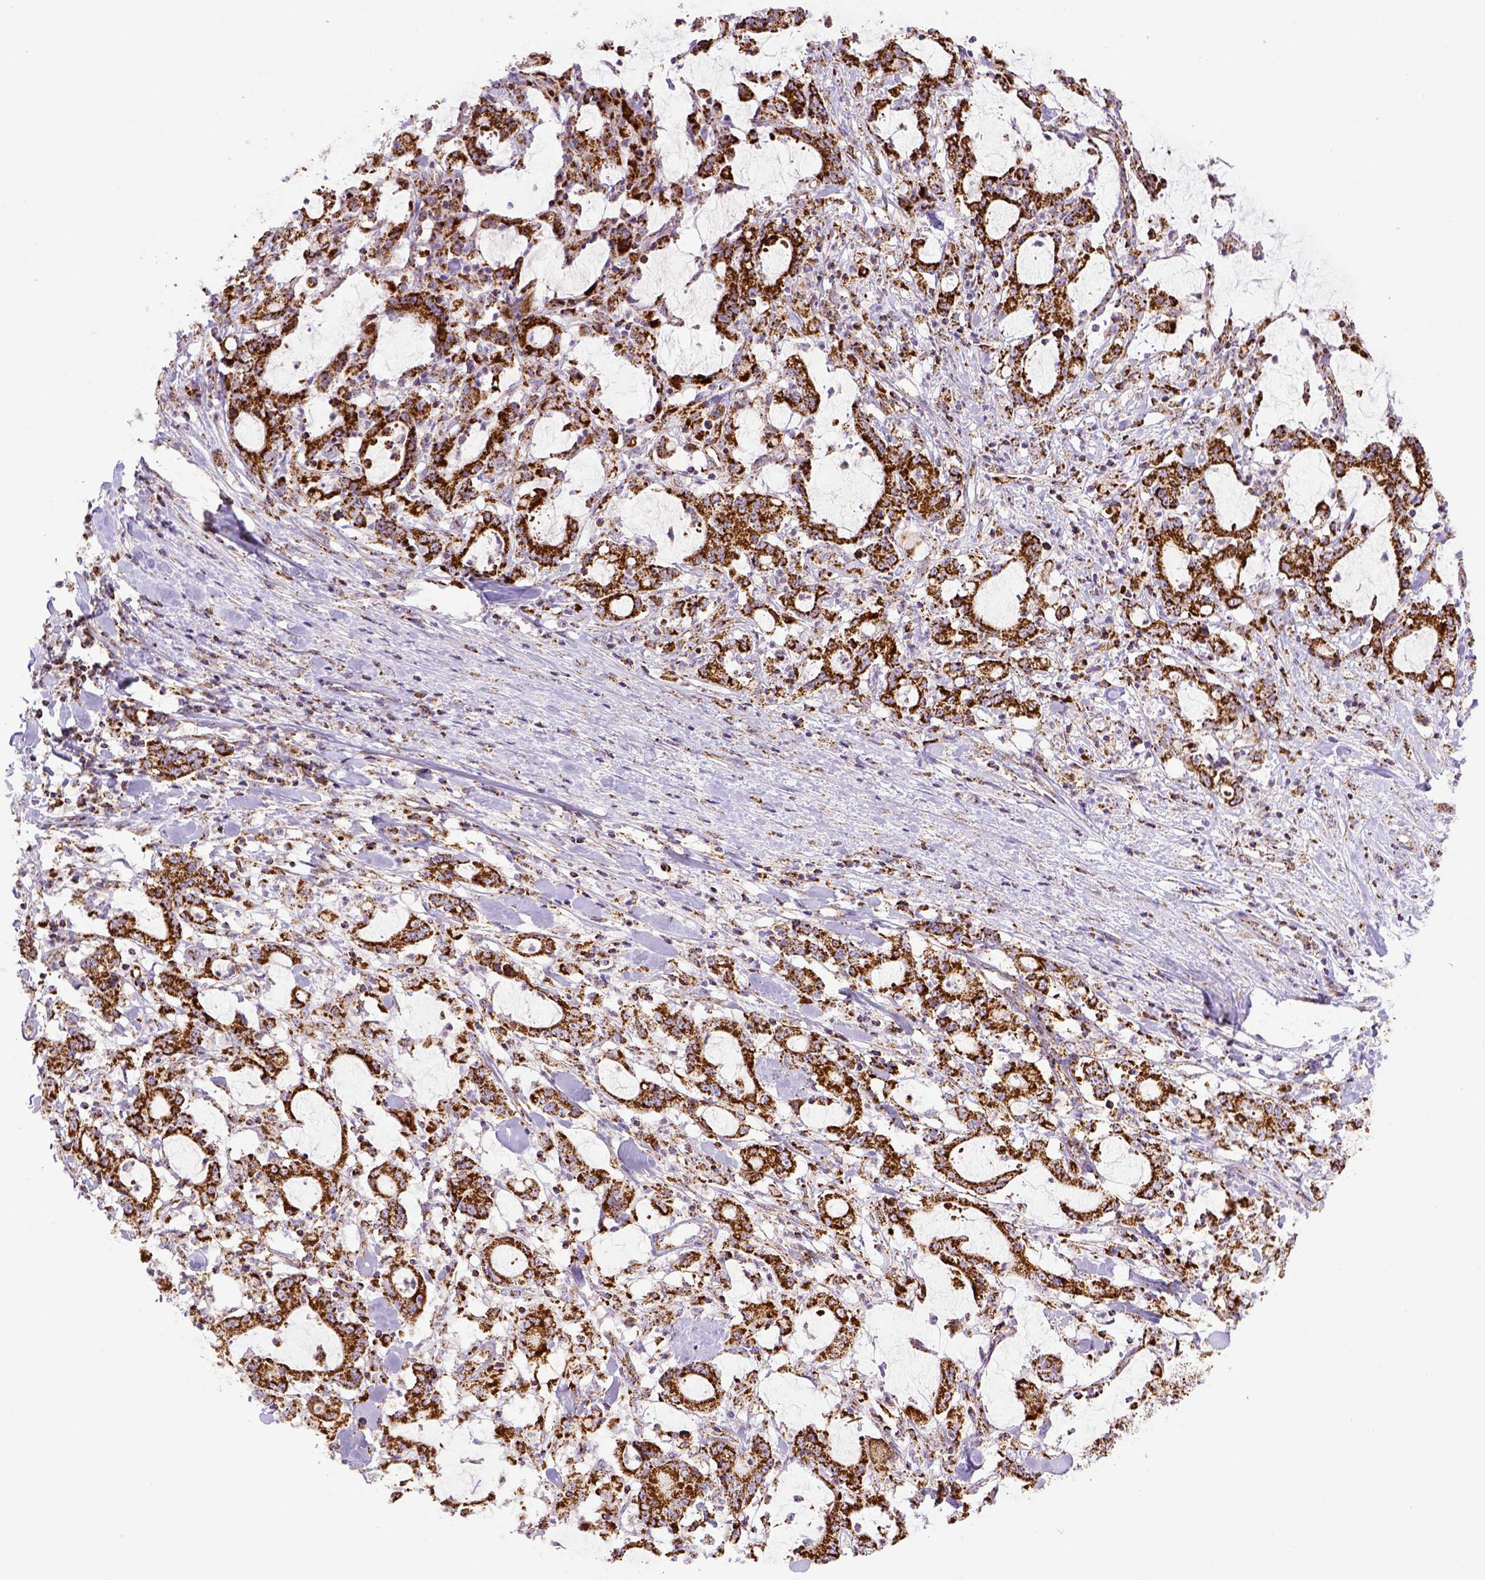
{"staining": {"intensity": "strong", "quantity": ">75%", "location": "cytoplasmic/membranous"}, "tissue": "stomach cancer", "cell_type": "Tumor cells", "image_type": "cancer", "snomed": [{"axis": "morphology", "description": "Adenocarcinoma, NOS"}, {"axis": "topography", "description": "Stomach, upper"}], "caption": "IHC staining of adenocarcinoma (stomach), which demonstrates high levels of strong cytoplasmic/membranous positivity in approximately >75% of tumor cells indicating strong cytoplasmic/membranous protein positivity. The staining was performed using DAB (3,3'-diaminobenzidine) (brown) for protein detection and nuclei were counterstained in hematoxylin (blue).", "gene": "MT-CO1", "patient": {"sex": "male", "age": 68}}